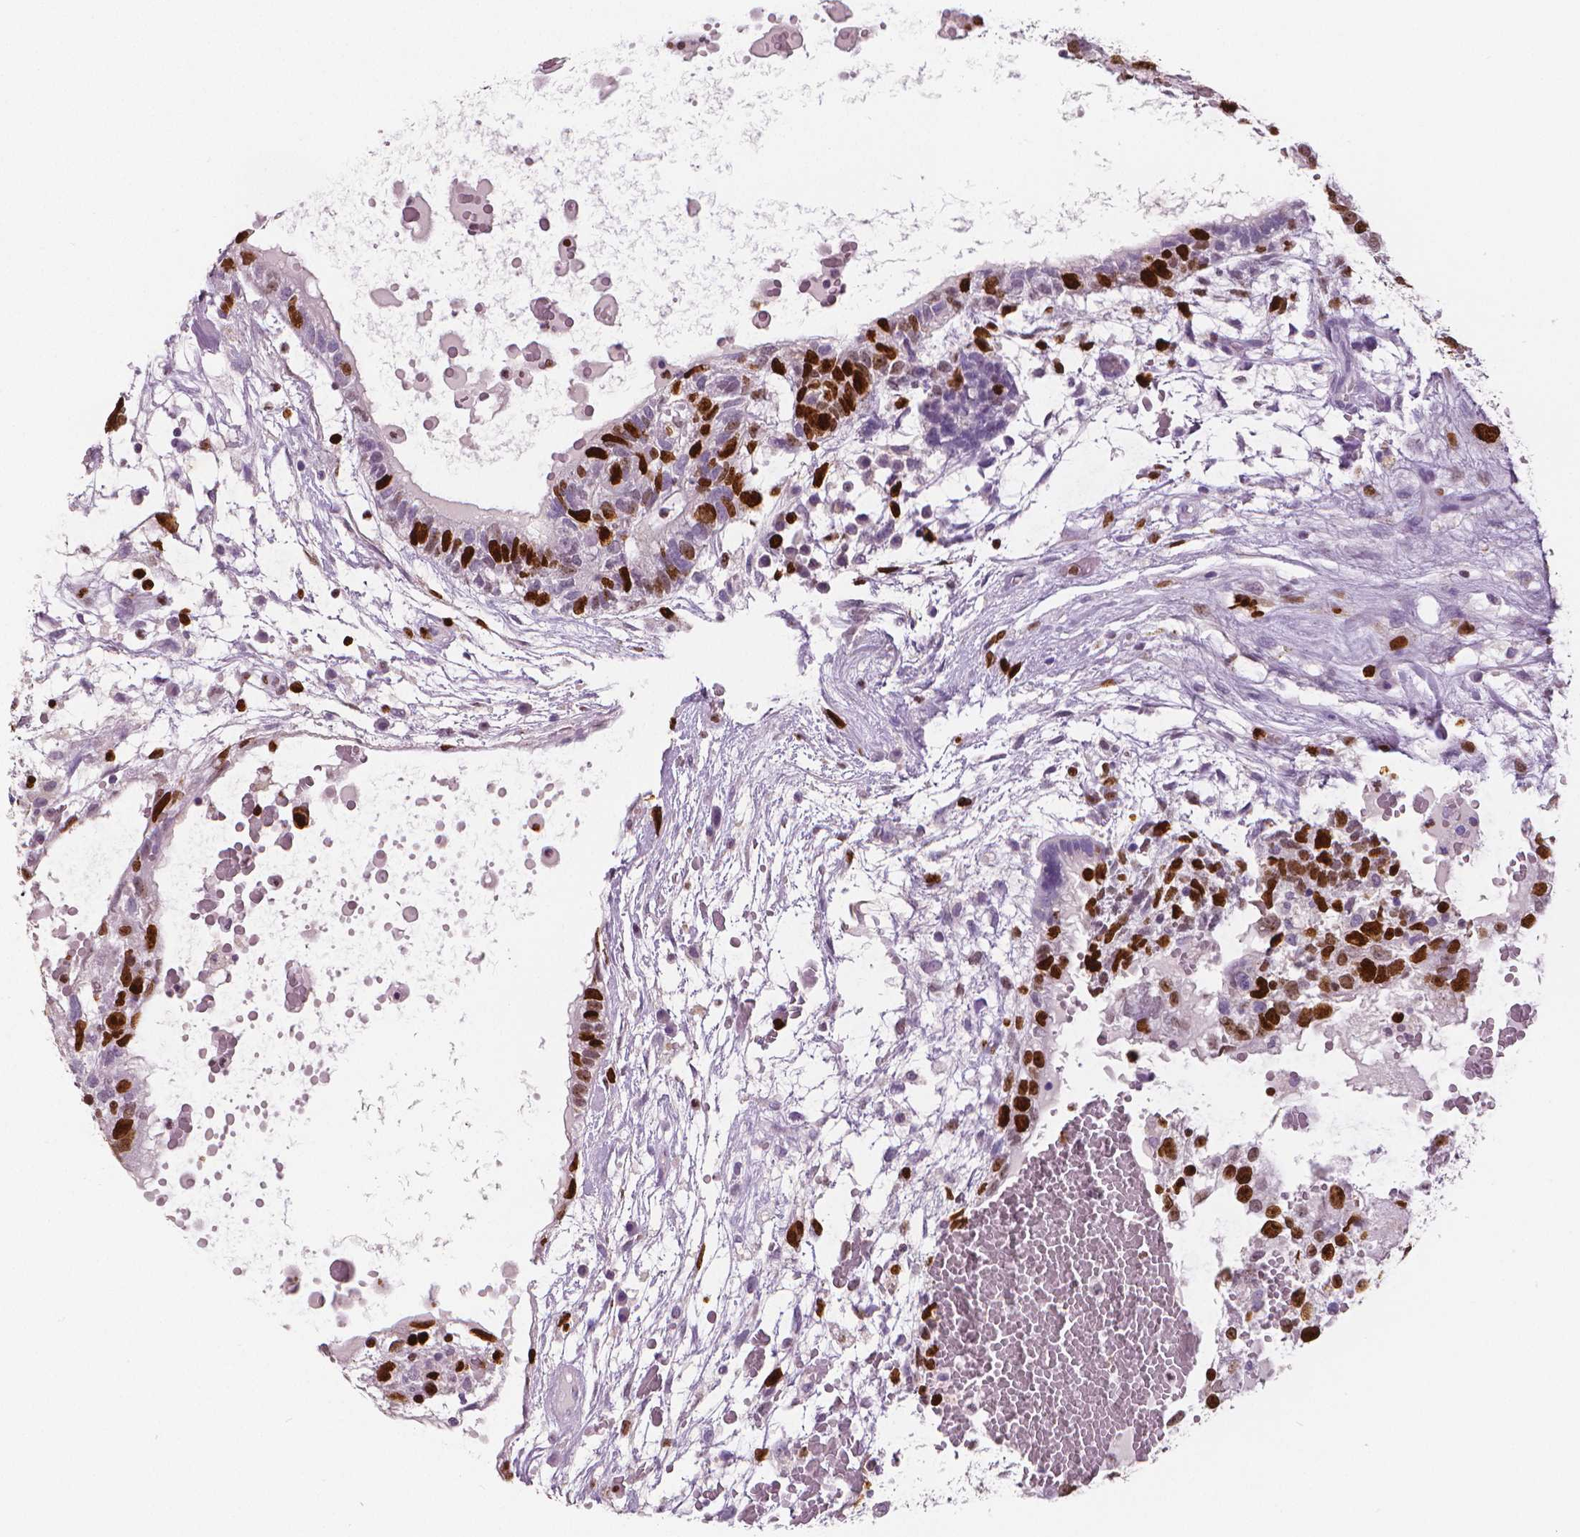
{"staining": {"intensity": "strong", "quantity": "25%-75%", "location": "nuclear"}, "tissue": "testis cancer", "cell_type": "Tumor cells", "image_type": "cancer", "snomed": [{"axis": "morphology", "description": "Normal tissue, NOS"}, {"axis": "morphology", "description": "Carcinoma, Embryonal, NOS"}, {"axis": "topography", "description": "Testis"}], "caption": "Immunohistochemical staining of human testis cancer (embryonal carcinoma) displays strong nuclear protein staining in about 25%-75% of tumor cells. The protein is shown in brown color, while the nuclei are stained blue.", "gene": "MKI67", "patient": {"sex": "male", "age": 32}}